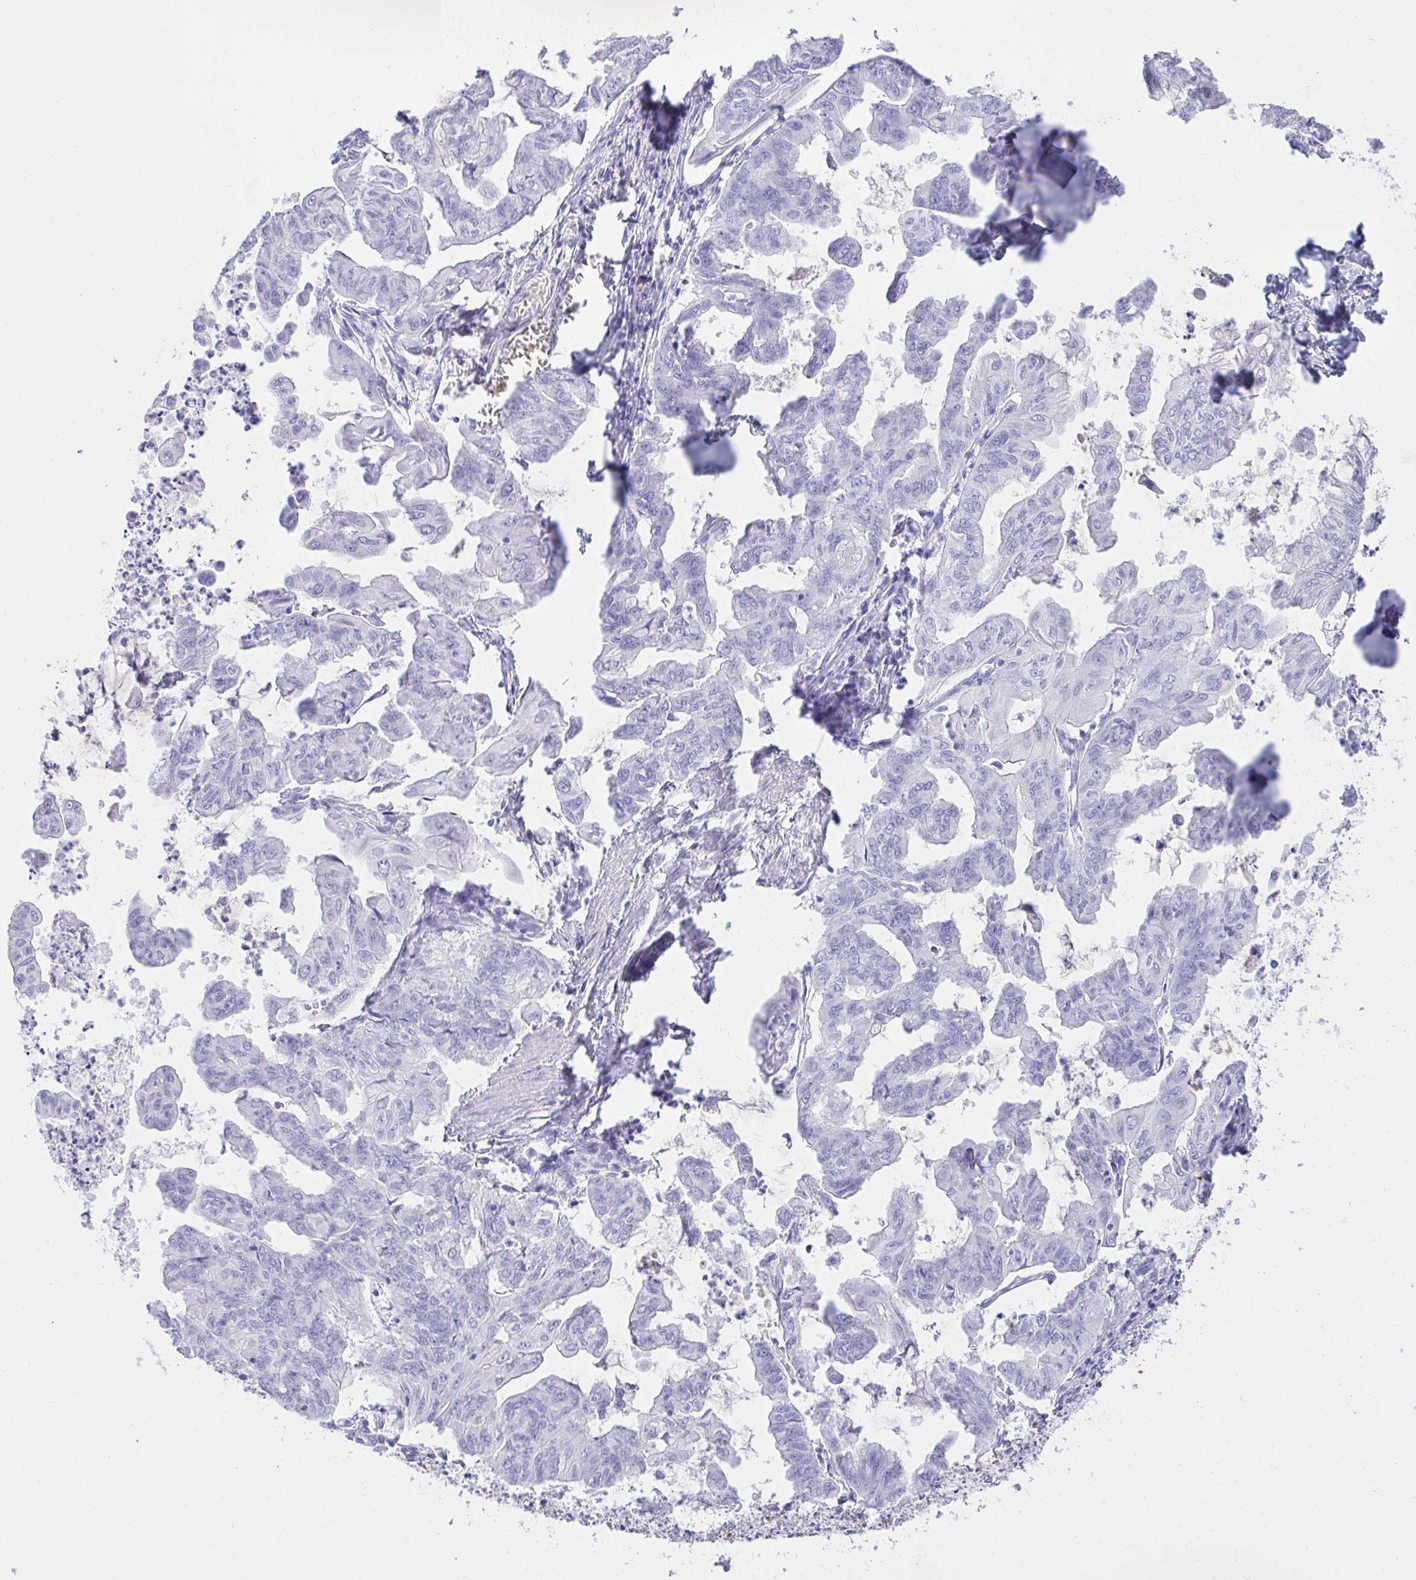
{"staining": {"intensity": "negative", "quantity": "none", "location": "none"}, "tissue": "stomach cancer", "cell_type": "Tumor cells", "image_type": "cancer", "snomed": [{"axis": "morphology", "description": "Adenocarcinoma, NOS"}, {"axis": "topography", "description": "Stomach, upper"}], "caption": "A micrograph of human stomach adenocarcinoma is negative for staining in tumor cells.", "gene": "AKR1D1", "patient": {"sex": "male", "age": 80}}